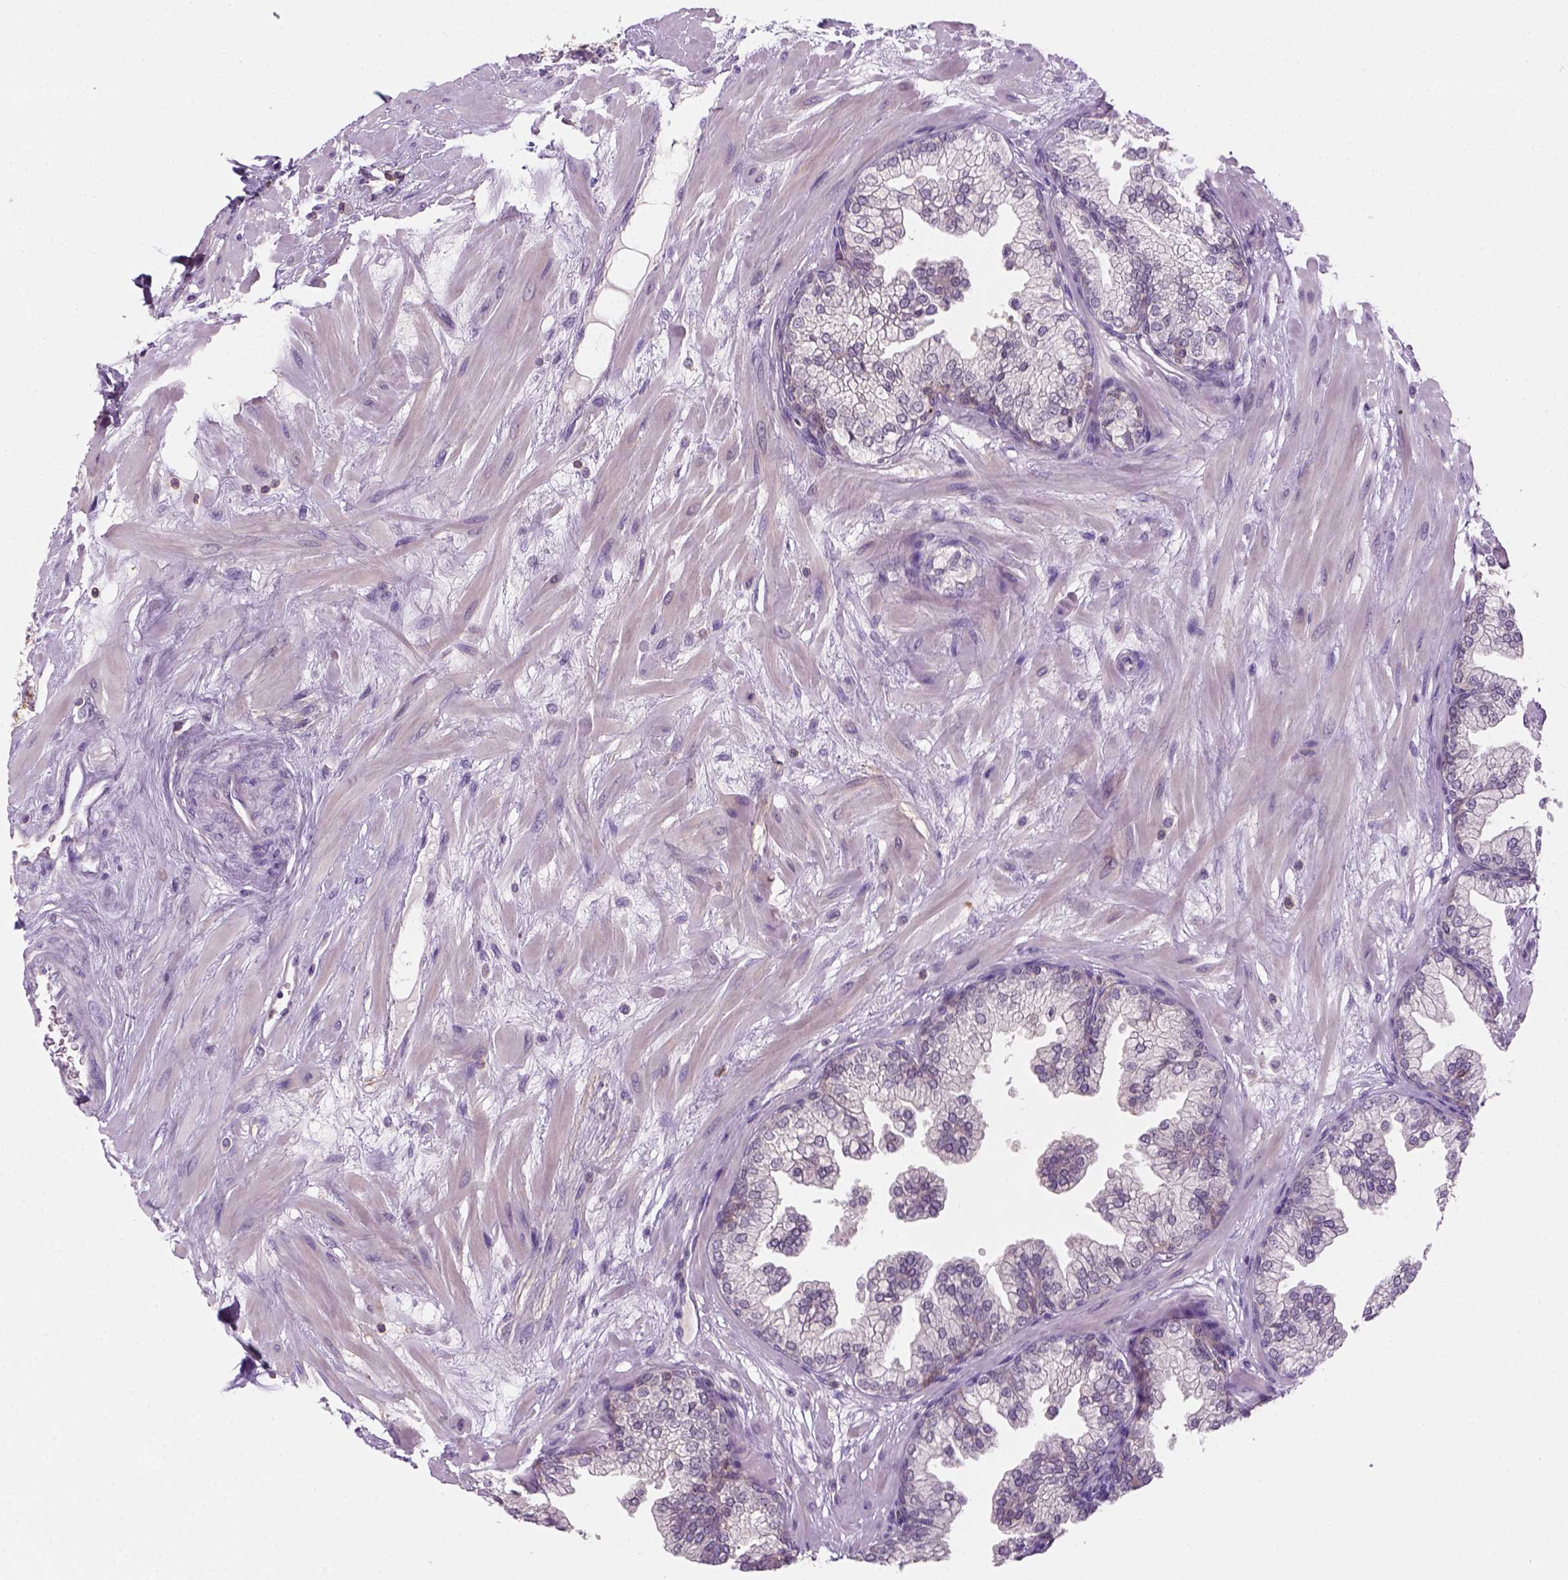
{"staining": {"intensity": "negative", "quantity": "none", "location": "none"}, "tissue": "prostate", "cell_type": "Glandular cells", "image_type": "normal", "snomed": [{"axis": "morphology", "description": "Normal tissue, NOS"}, {"axis": "topography", "description": "Prostate"}, {"axis": "topography", "description": "Peripheral nerve tissue"}], "caption": "DAB immunohistochemical staining of benign human prostate displays no significant positivity in glandular cells. (DAB immunohistochemistry with hematoxylin counter stain).", "gene": "GOT1", "patient": {"sex": "male", "age": 61}}